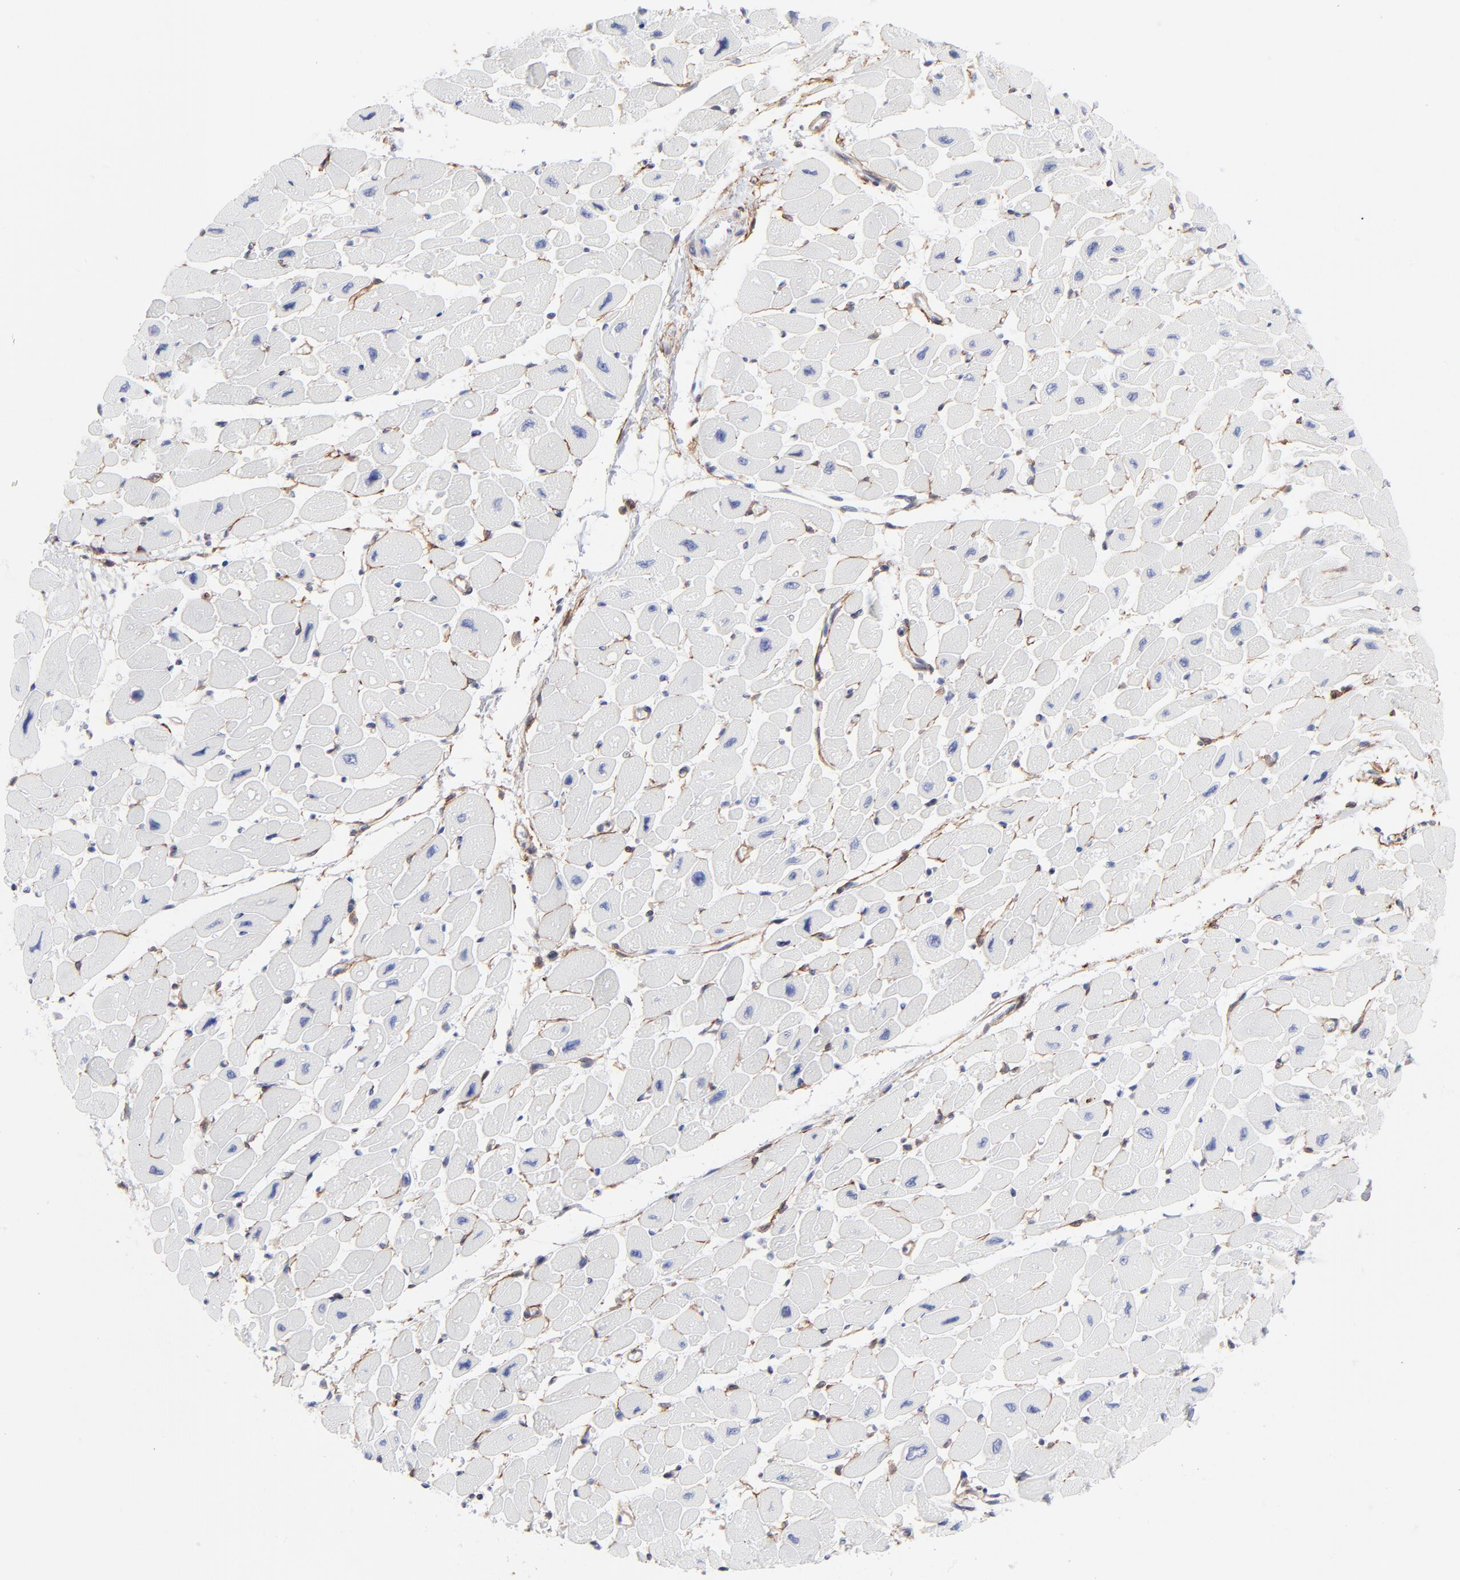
{"staining": {"intensity": "negative", "quantity": "none", "location": "none"}, "tissue": "heart muscle", "cell_type": "Cardiomyocytes", "image_type": "normal", "snomed": [{"axis": "morphology", "description": "Normal tissue, NOS"}, {"axis": "topography", "description": "Heart"}], "caption": "IHC image of normal heart muscle: heart muscle stained with DAB demonstrates no significant protein staining in cardiomyocytes.", "gene": "PDGFRB", "patient": {"sex": "female", "age": 54}}